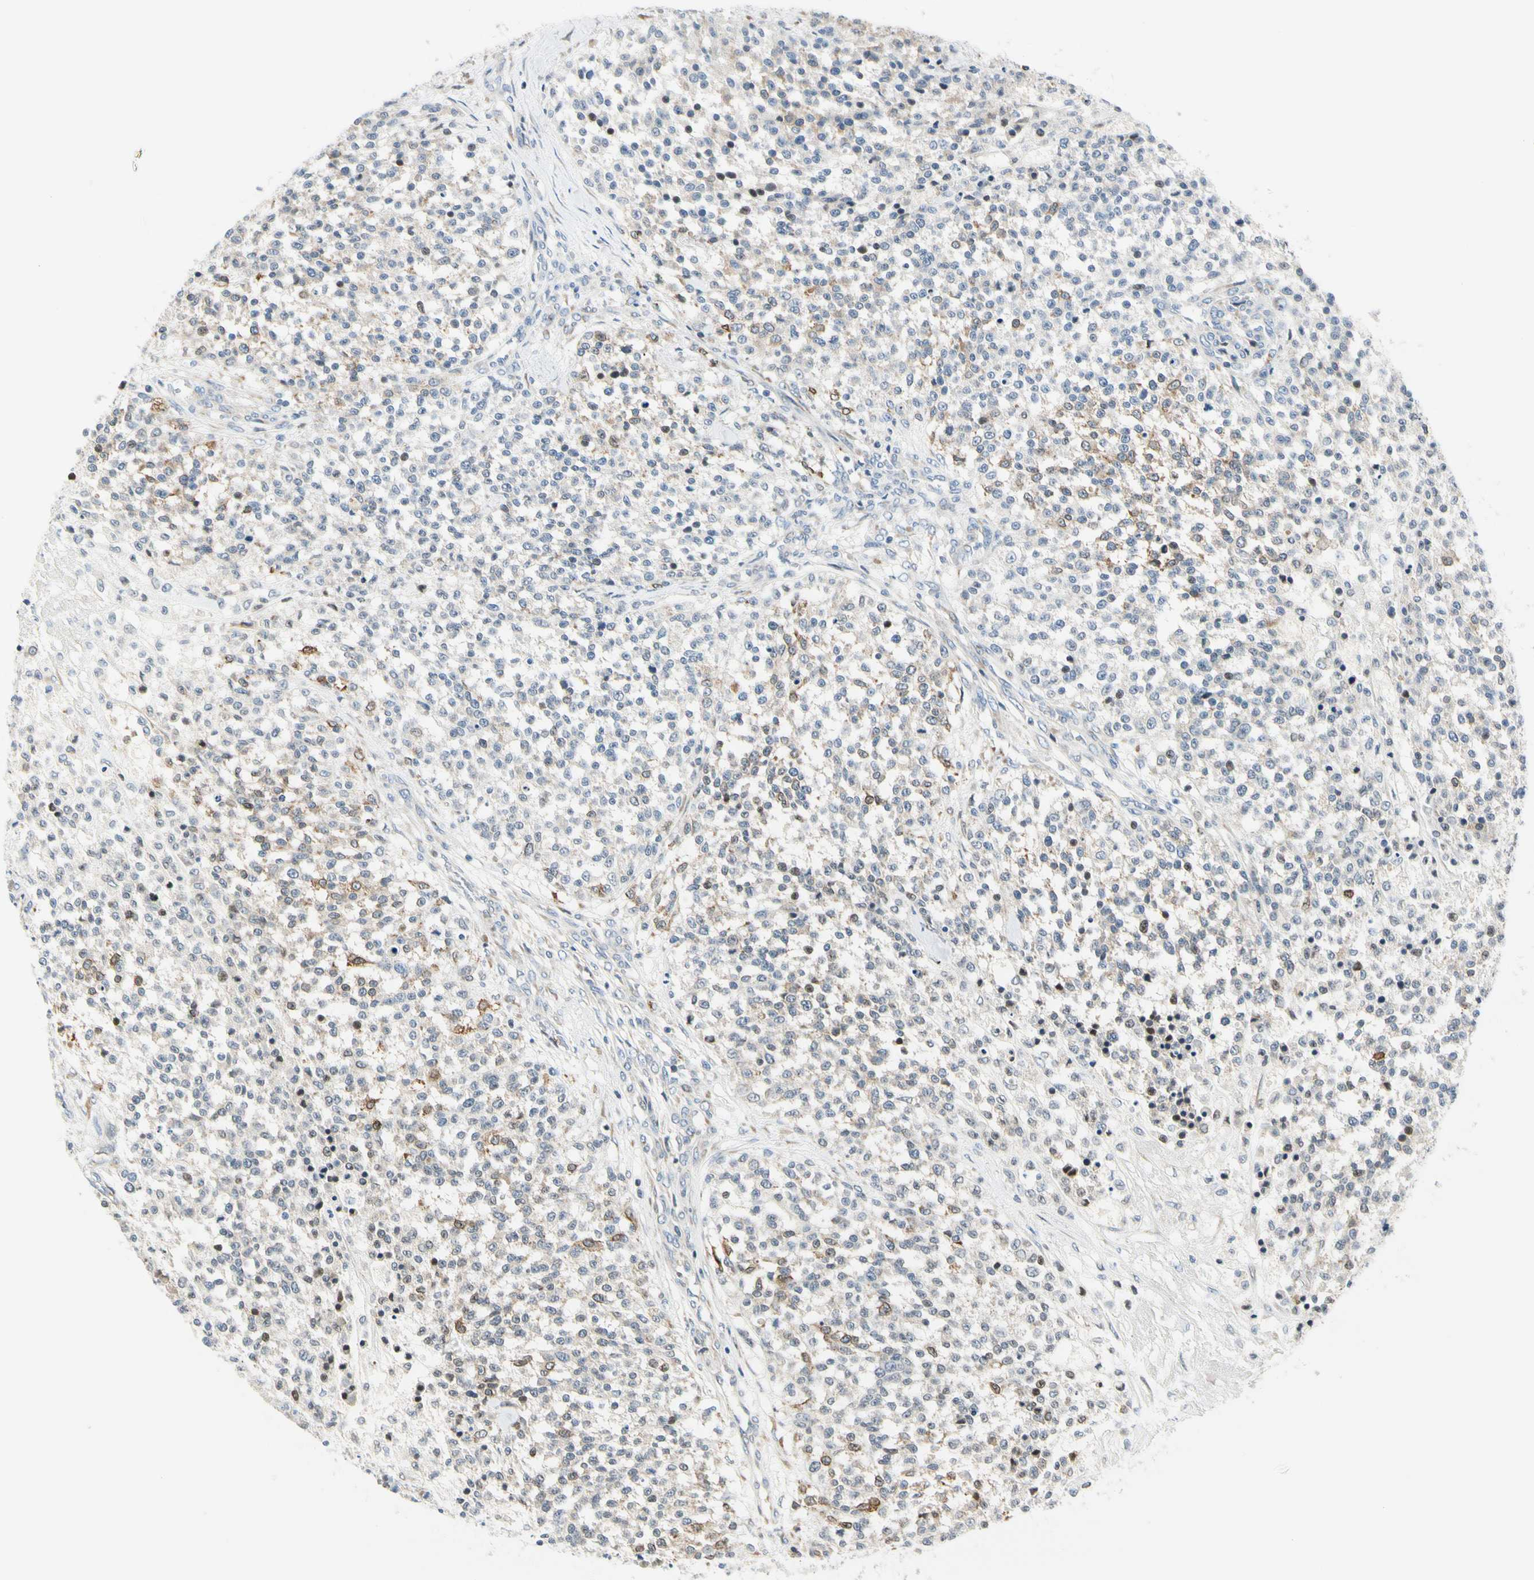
{"staining": {"intensity": "weak", "quantity": "25%-75%", "location": "cytoplasmic/membranous,nuclear"}, "tissue": "testis cancer", "cell_type": "Tumor cells", "image_type": "cancer", "snomed": [{"axis": "morphology", "description": "Seminoma, NOS"}, {"axis": "topography", "description": "Testis"}], "caption": "Immunohistochemical staining of human seminoma (testis) displays weak cytoplasmic/membranous and nuclear protein positivity in about 25%-75% of tumor cells. (DAB (3,3'-diaminobenzidine) IHC, brown staining for protein, blue staining for nuclei).", "gene": "NPDC1", "patient": {"sex": "male", "age": 59}}